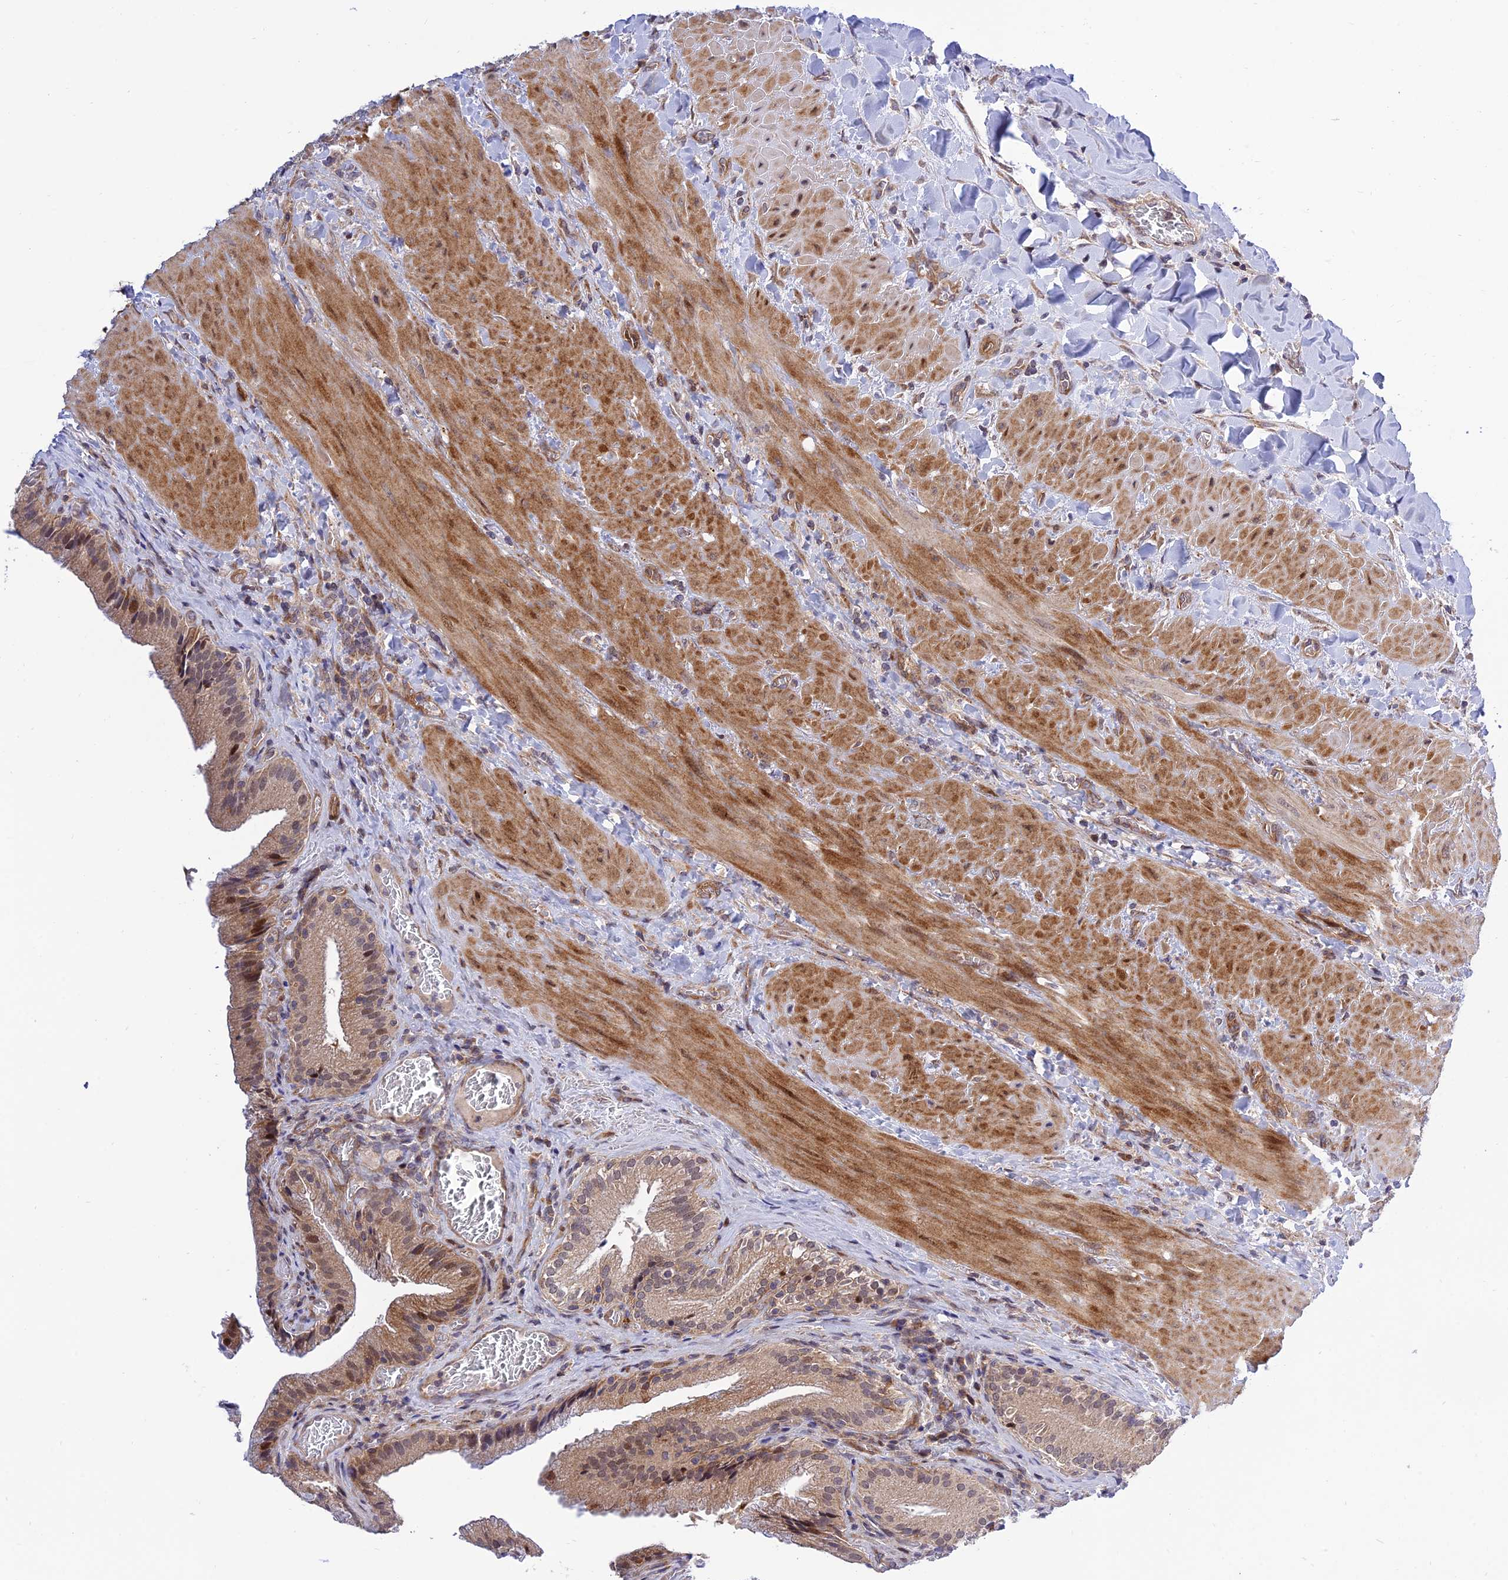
{"staining": {"intensity": "moderate", "quantity": ">75%", "location": "cytoplasmic/membranous"}, "tissue": "gallbladder", "cell_type": "Glandular cells", "image_type": "normal", "snomed": [{"axis": "morphology", "description": "Normal tissue, NOS"}, {"axis": "topography", "description": "Gallbladder"}], "caption": "Immunohistochemical staining of normal human gallbladder displays >75% levels of moderate cytoplasmic/membranous protein staining in approximately >75% of glandular cells.", "gene": "PLEKHG2", "patient": {"sex": "male", "age": 24}}